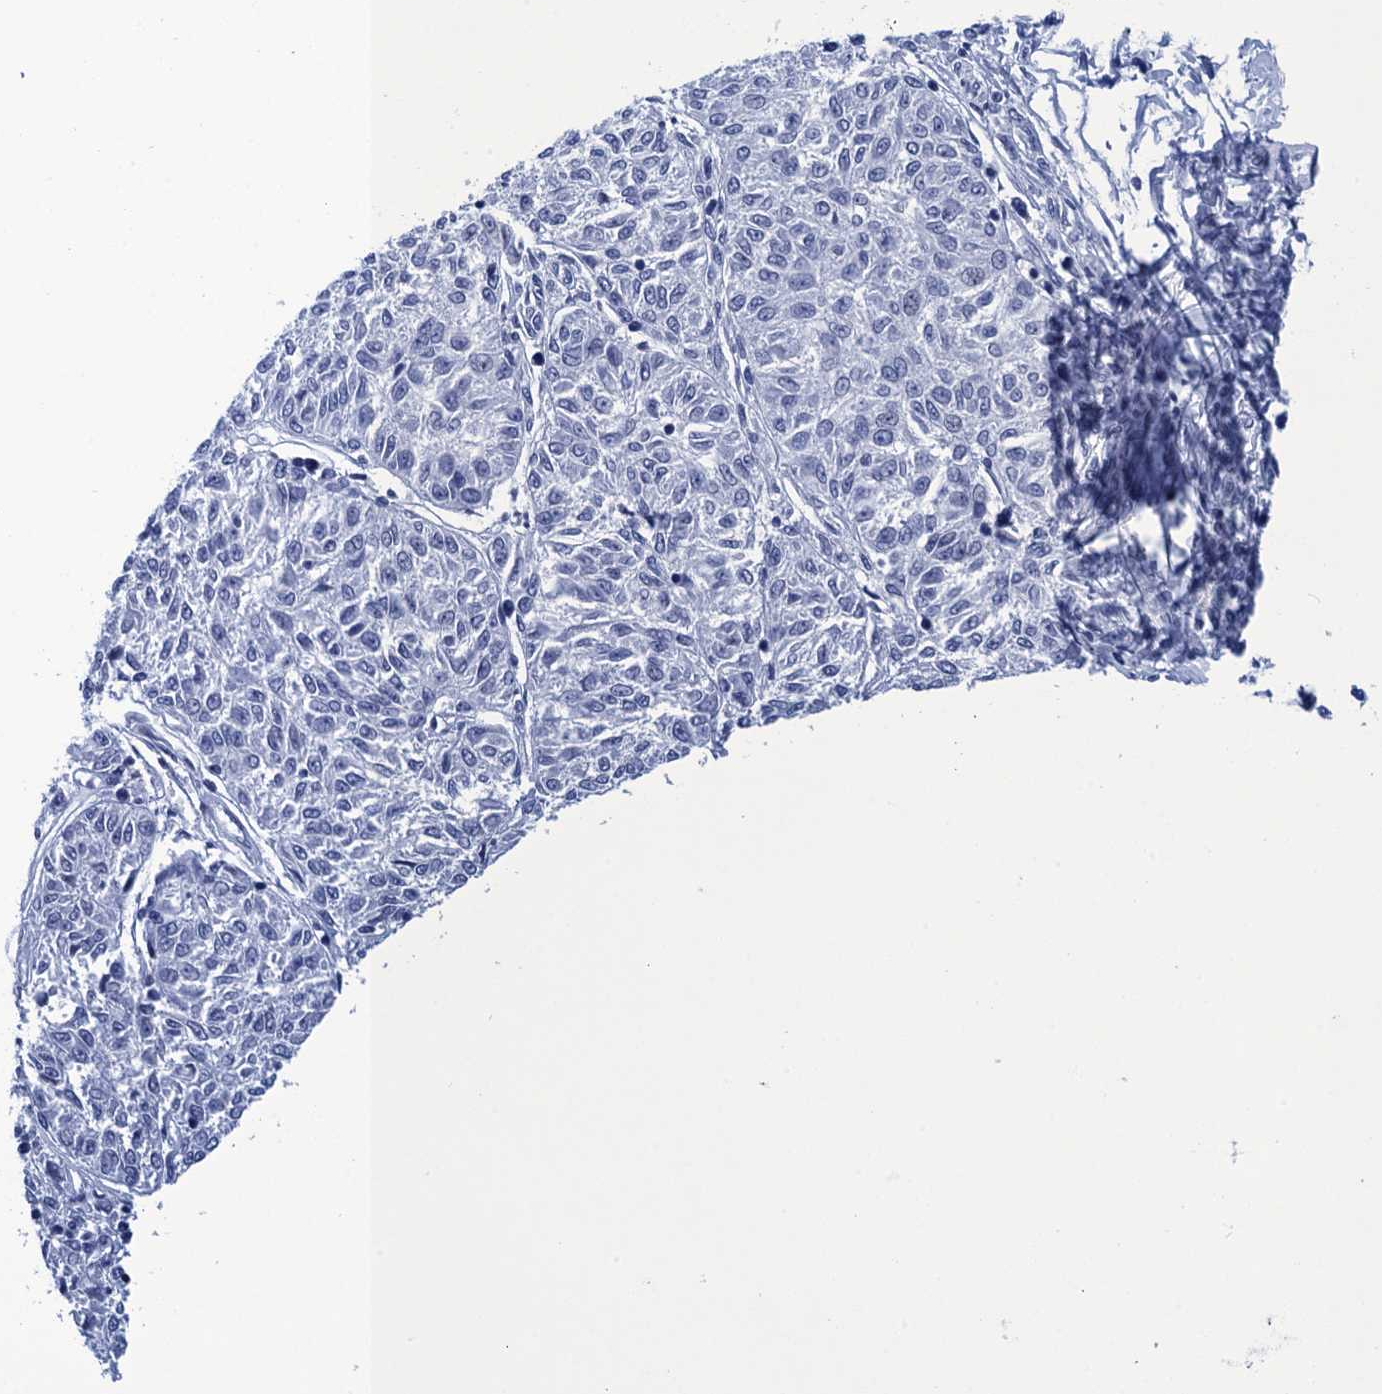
{"staining": {"intensity": "negative", "quantity": "none", "location": "none"}, "tissue": "melanoma", "cell_type": "Tumor cells", "image_type": "cancer", "snomed": [{"axis": "morphology", "description": "Malignant melanoma, NOS"}, {"axis": "topography", "description": "Skin"}], "caption": "Protein analysis of melanoma reveals no significant staining in tumor cells. (DAB IHC, high magnification).", "gene": "METTL25", "patient": {"sex": "female", "age": 72}}